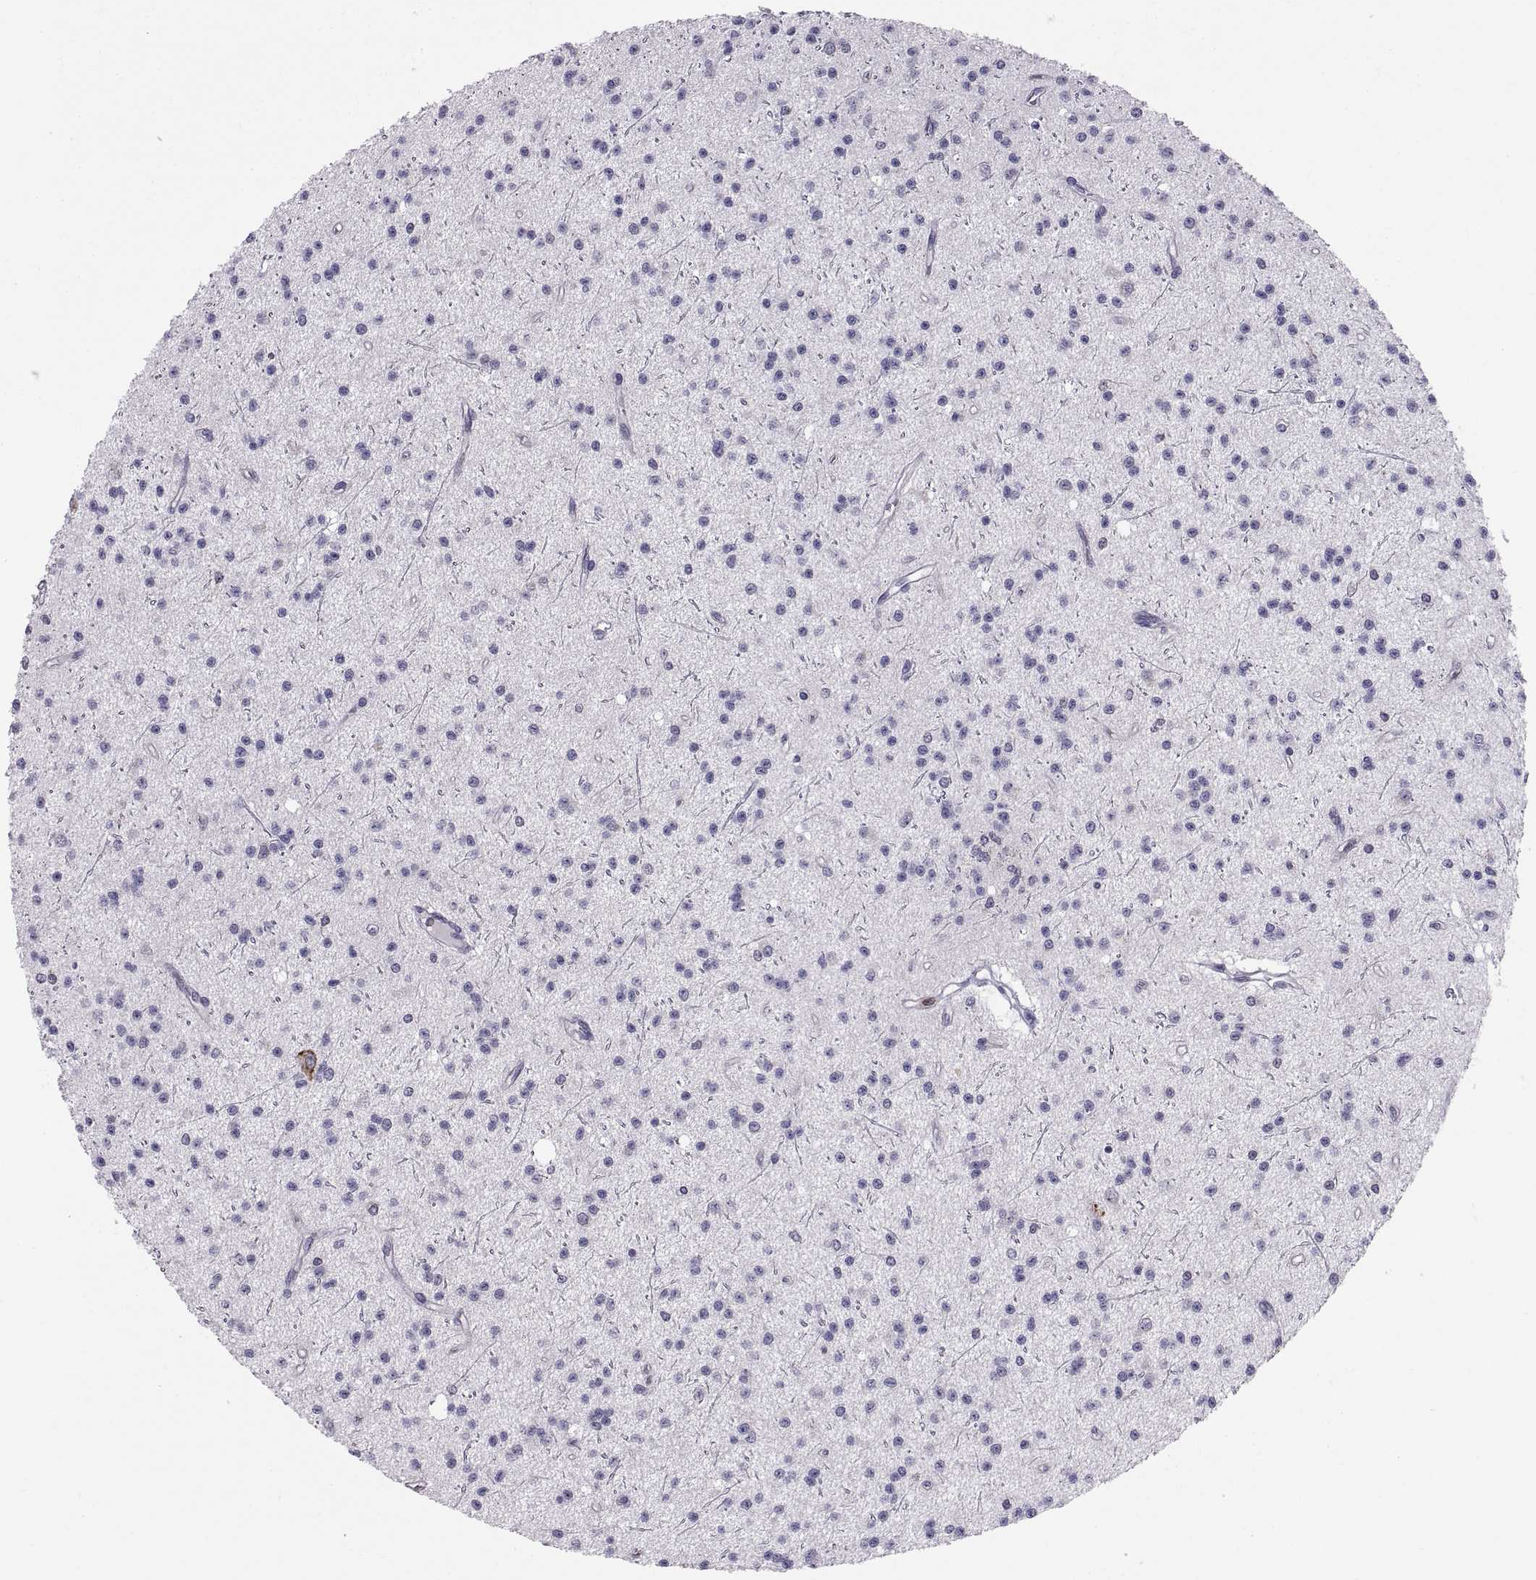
{"staining": {"intensity": "negative", "quantity": "none", "location": "none"}, "tissue": "glioma", "cell_type": "Tumor cells", "image_type": "cancer", "snomed": [{"axis": "morphology", "description": "Glioma, malignant, Low grade"}, {"axis": "topography", "description": "Brain"}], "caption": "Protein analysis of glioma displays no significant staining in tumor cells.", "gene": "ERO1A", "patient": {"sex": "male", "age": 27}}